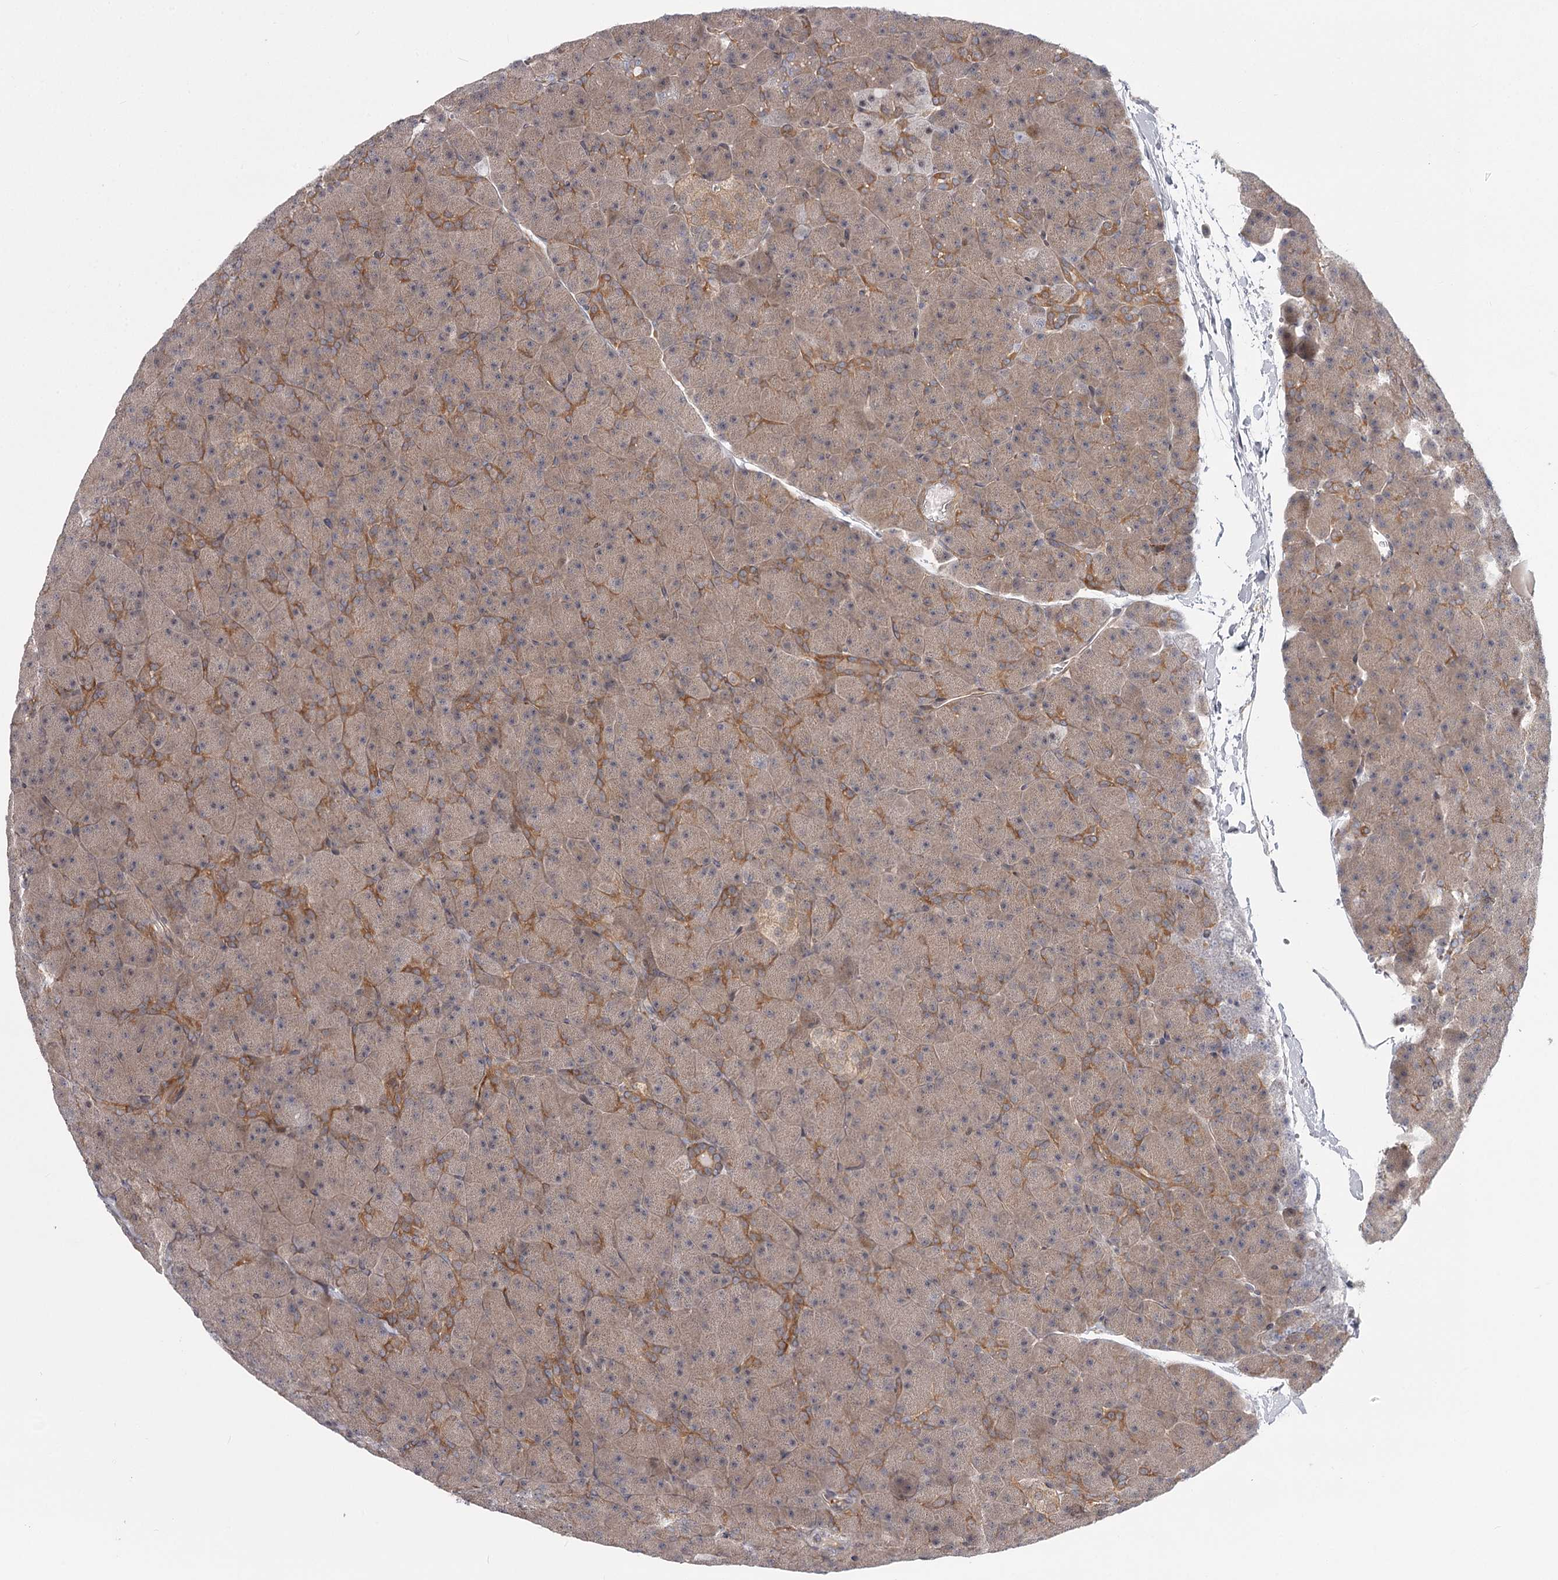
{"staining": {"intensity": "moderate", "quantity": "25%-75%", "location": "cytoplasmic/membranous"}, "tissue": "pancreas", "cell_type": "Exocrine glandular cells", "image_type": "normal", "snomed": [{"axis": "morphology", "description": "Normal tissue, NOS"}, {"axis": "topography", "description": "Pancreas"}], "caption": "Pancreas was stained to show a protein in brown. There is medium levels of moderate cytoplasmic/membranous expression in about 25%-75% of exocrine glandular cells. (Brightfield microscopy of DAB IHC at high magnification).", "gene": "CCNG2", "patient": {"sex": "male", "age": 36}}